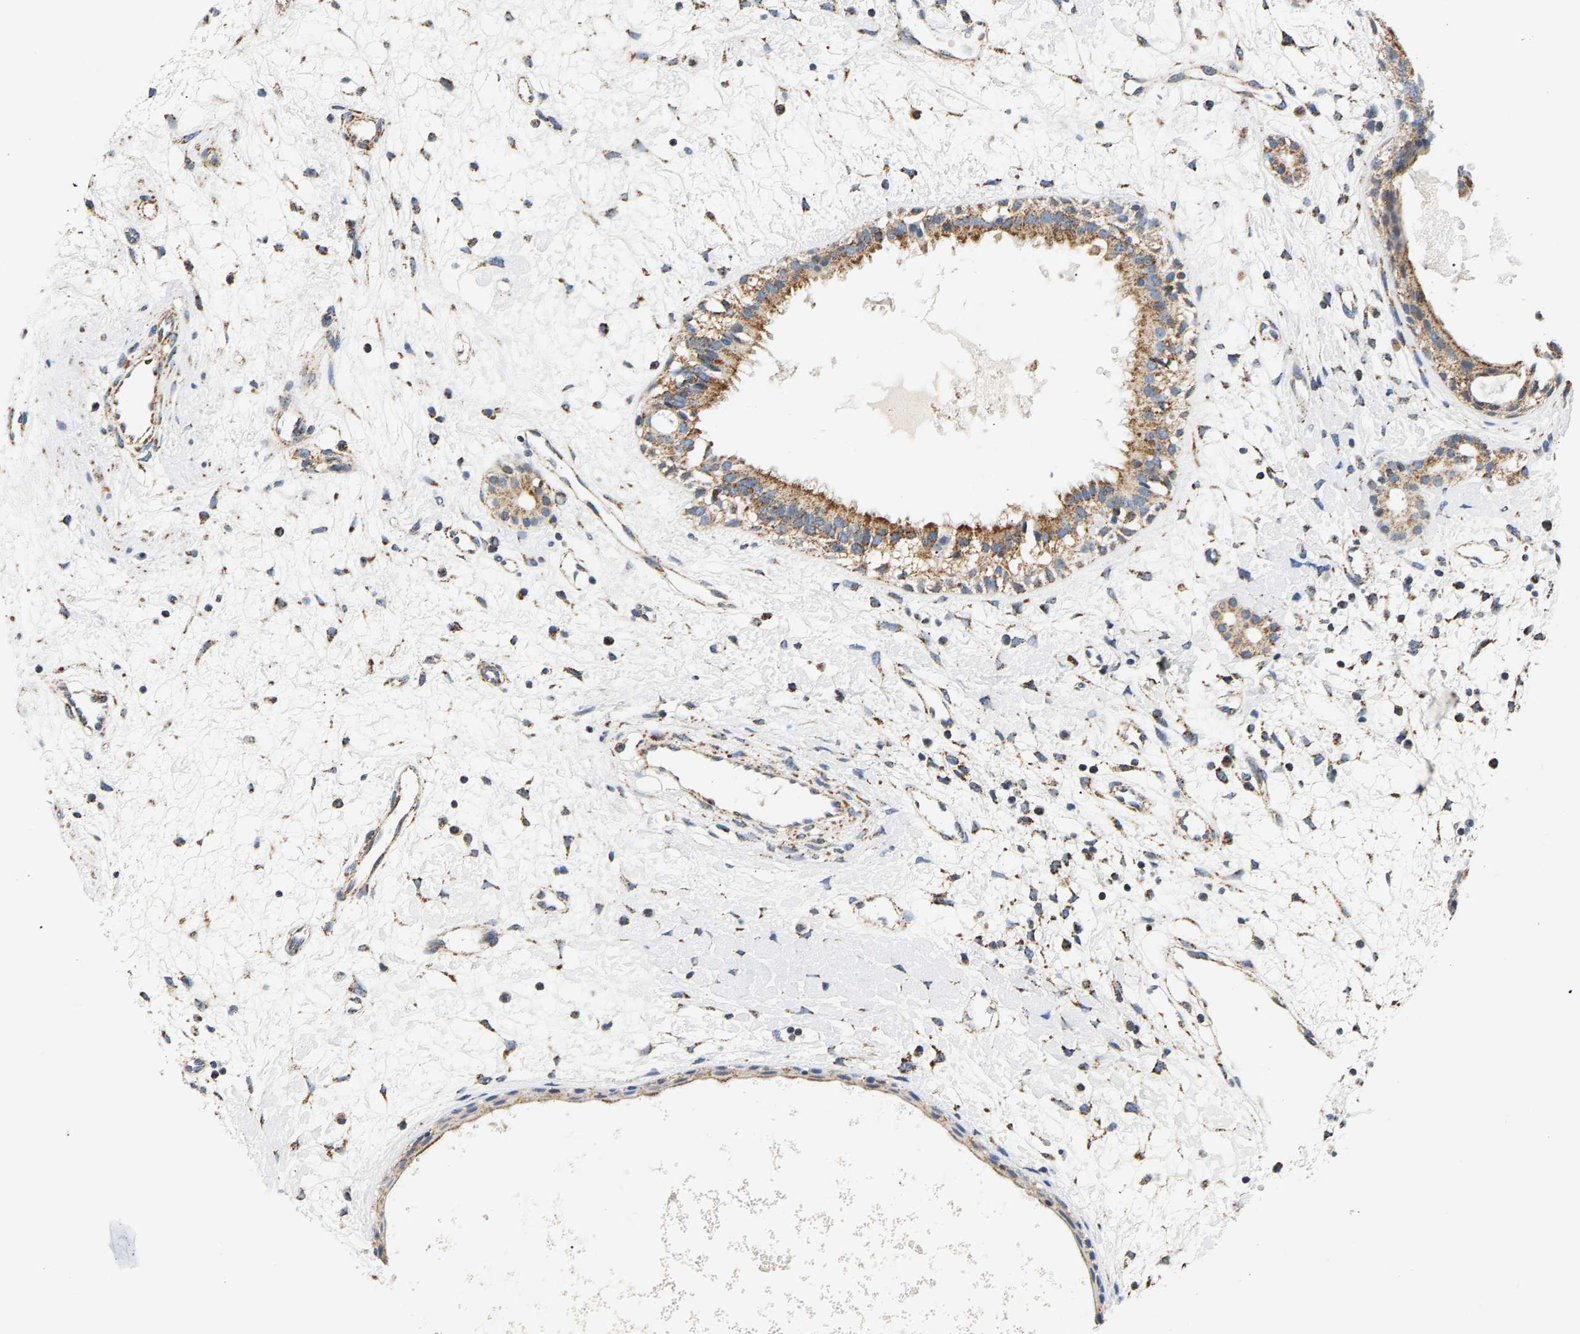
{"staining": {"intensity": "moderate", "quantity": ">75%", "location": "cytoplasmic/membranous"}, "tissue": "nasopharynx", "cell_type": "Respiratory epithelial cells", "image_type": "normal", "snomed": [{"axis": "morphology", "description": "Normal tissue, NOS"}, {"axis": "topography", "description": "Nasopharynx"}], "caption": "Brown immunohistochemical staining in benign human nasopharynx shows moderate cytoplasmic/membranous positivity in about >75% of respiratory epithelial cells. Using DAB (3,3'-diaminobenzidine) (brown) and hematoxylin (blue) stains, captured at high magnification using brightfield microscopy.", "gene": "PDE1A", "patient": {"sex": "male", "age": 22}}